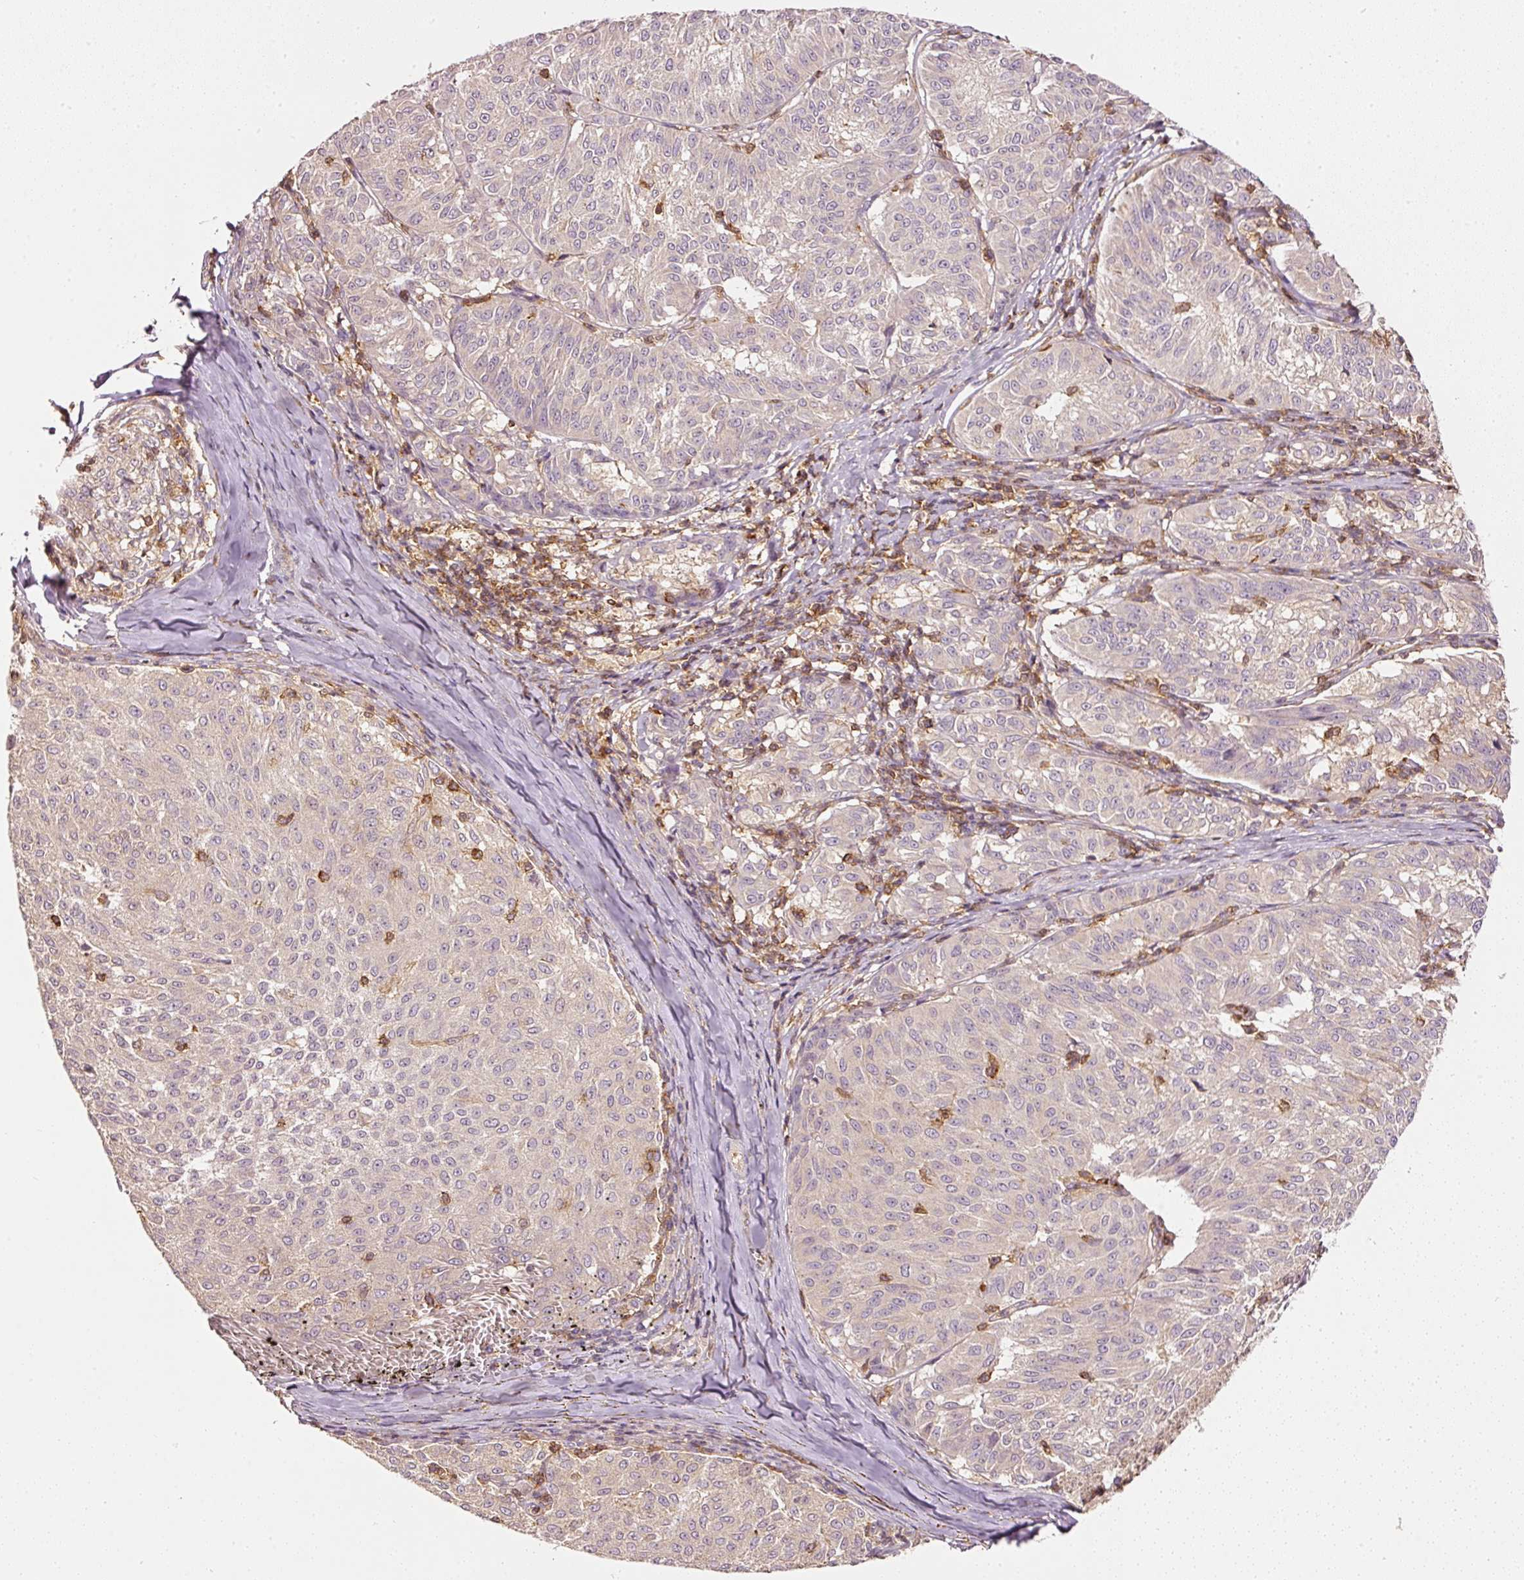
{"staining": {"intensity": "negative", "quantity": "none", "location": "none"}, "tissue": "melanoma", "cell_type": "Tumor cells", "image_type": "cancer", "snomed": [{"axis": "morphology", "description": "Malignant melanoma, NOS"}, {"axis": "topography", "description": "Skin"}], "caption": "IHC micrograph of neoplastic tissue: melanoma stained with DAB (3,3'-diaminobenzidine) shows no significant protein positivity in tumor cells.", "gene": "EVL", "patient": {"sex": "female", "age": 72}}